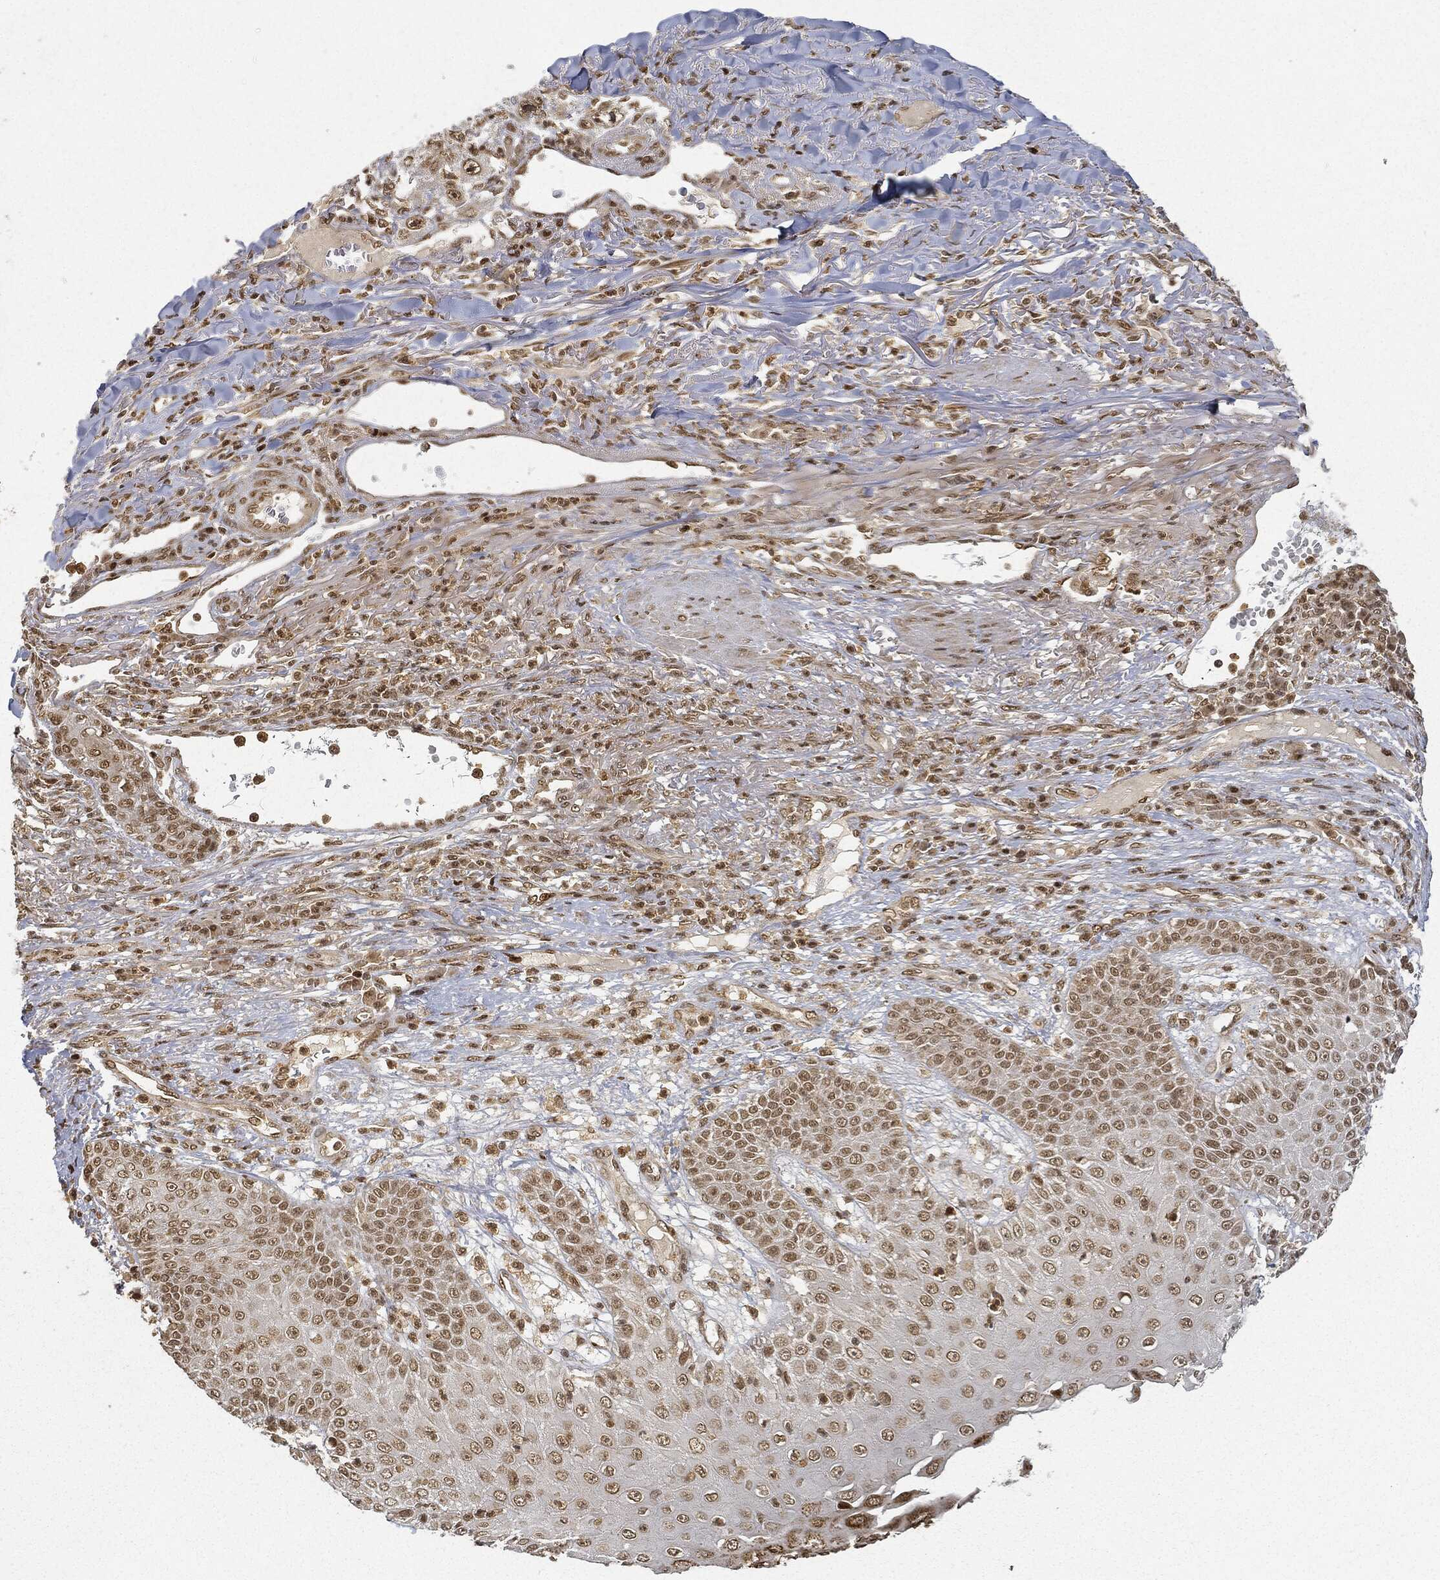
{"staining": {"intensity": "moderate", "quantity": "25%-75%", "location": "nuclear"}, "tissue": "skin cancer", "cell_type": "Tumor cells", "image_type": "cancer", "snomed": [{"axis": "morphology", "description": "Squamous cell carcinoma, NOS"}, {"axis": "topography", "description": "Skin"}], "caption": "Skin squamous cell carcinoma stained with immunohistochemistry (IHC) displays moderate nuclear positivity in approximately 25%-75% of tumor cells. (DAB (3,3'-diaminobenzidine) IHC with brightfield microscopy, high magnification).", "gene": "CIB1", "patient": {"sex": "male", "age": 82}}